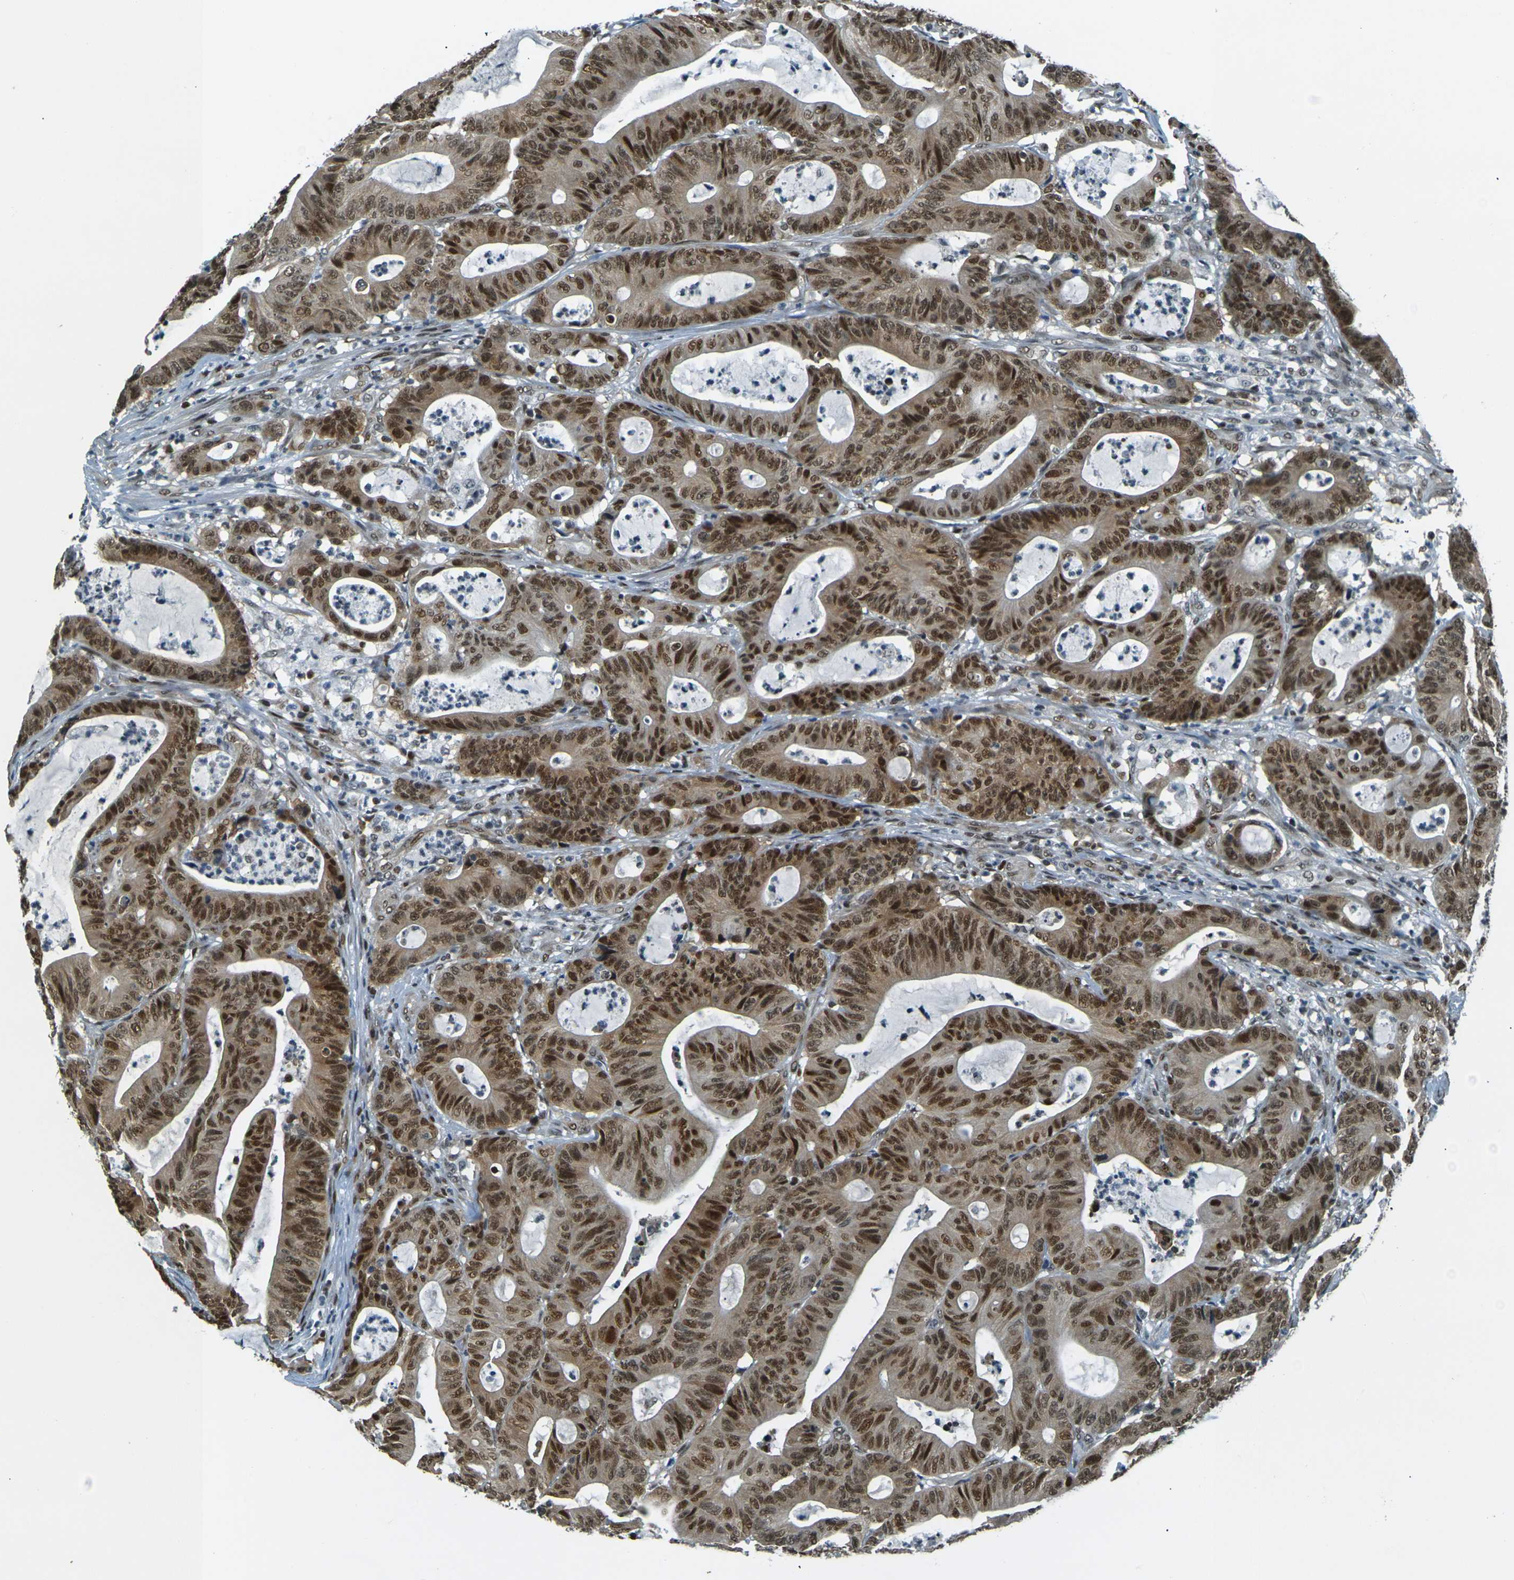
{"staining": {"intensity": "strong", "quantity": ">75%", "location": "cytoplasmic/membranous,nuclear"}, "tissue": "colorectal cancer", "cell_type": "Tumor cells", "image_type": "cancer", "snomed": [{"axis": "morphology", "description": "Adenocarcinoma, NOS"}, {"axis": "topography", "description": "Colon"}], "caption": "Colorectal cancer (adenocarcinoma) tissue exhibits strong cytoplasmic/membranous and nuclear staining in approximately >75% of tumor cells, visualized by immunohistochemistry.", "gene": "NHEJ1", "patient": {"sex": "female", "age": 84}}